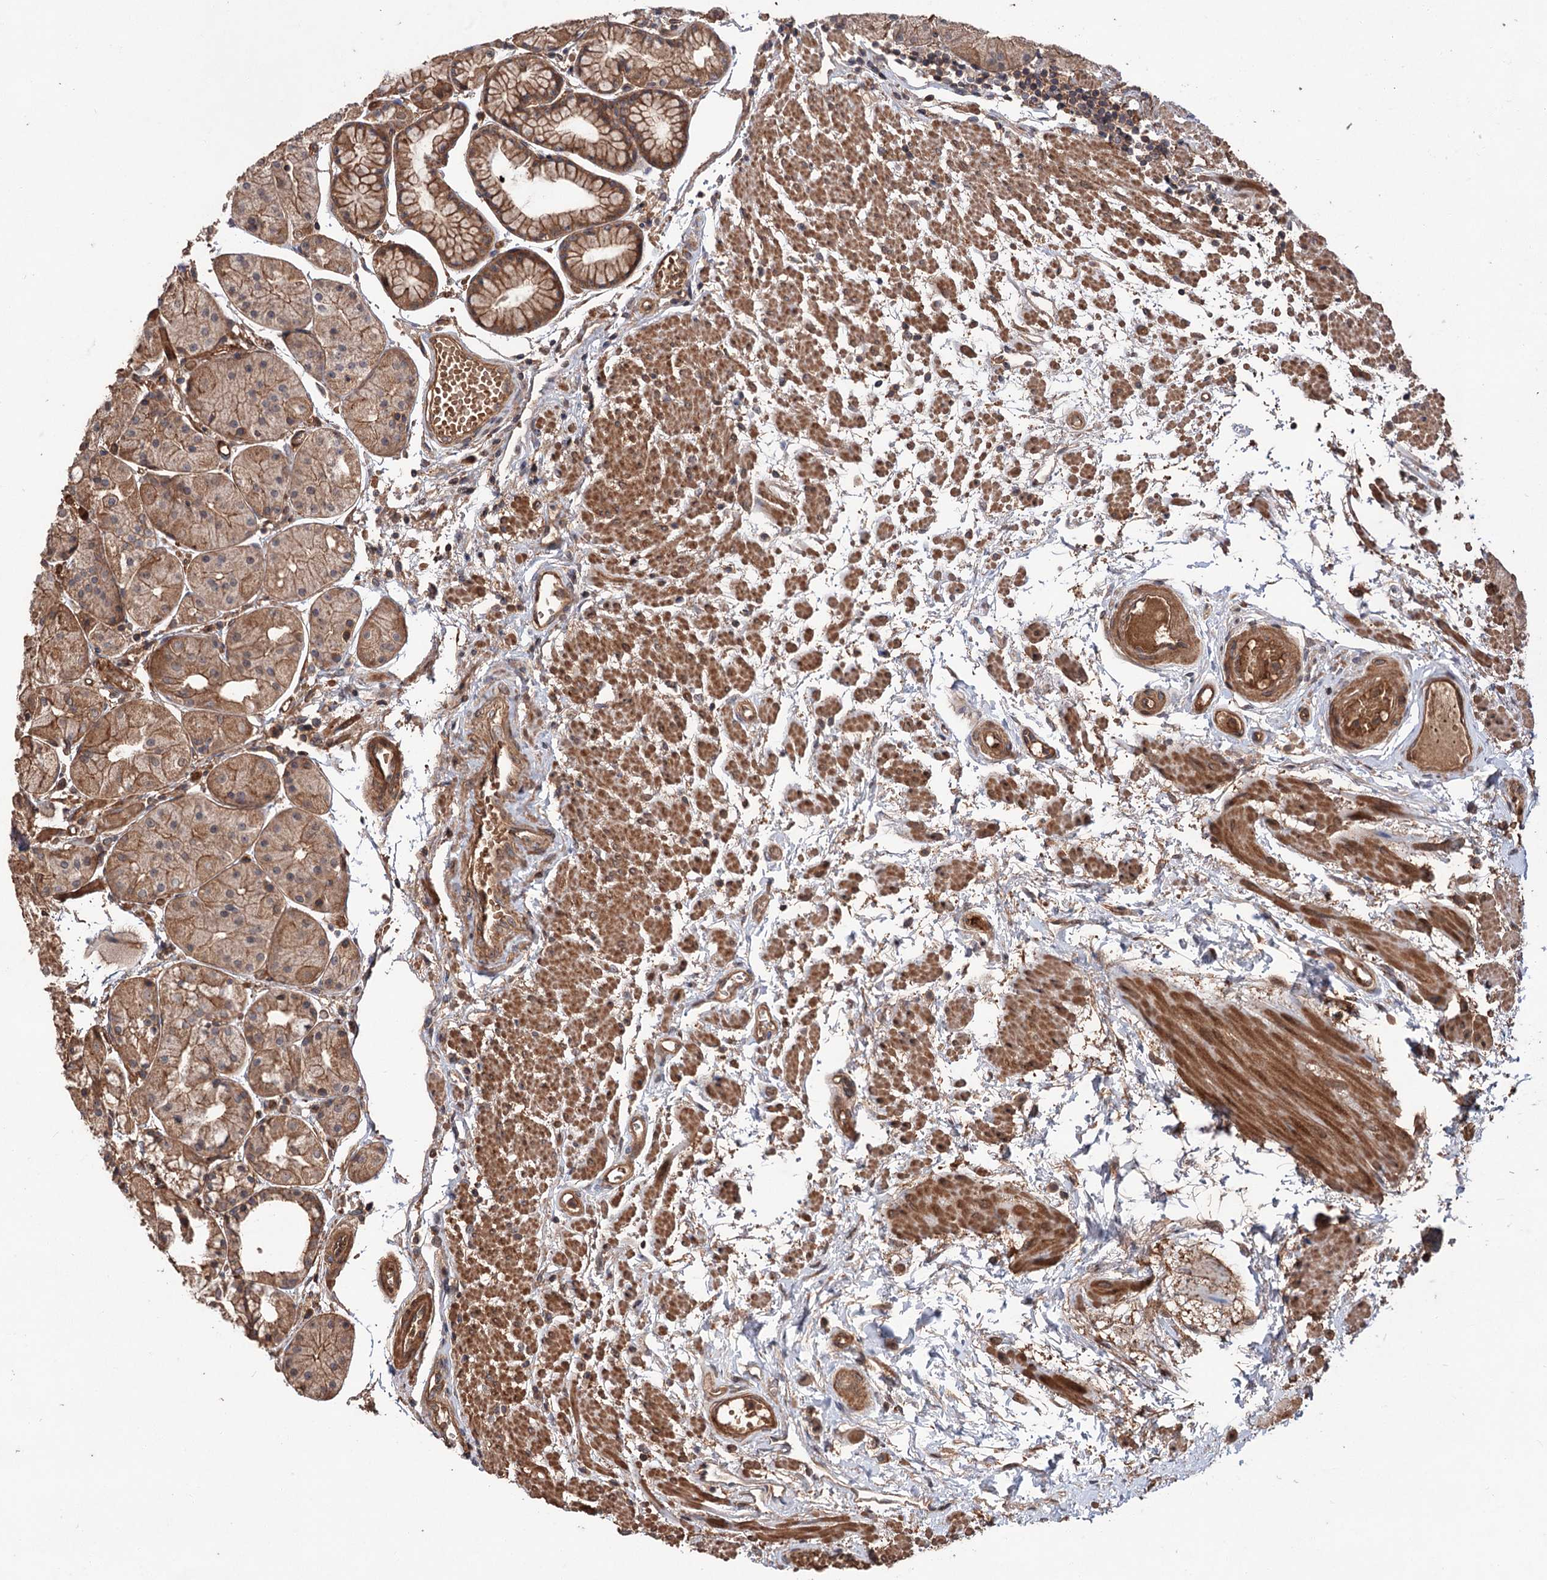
{"staining": {"intensity": "strong", "quantity": ">75%", "location": "cytoplasmic/membranous,nuclear"}, "tissue": "stomach", "cell_type": "Glandular cells", "image_type": "normal", "snomed": [{"axis": "morphology", "description": "Normal tissue, NOS"}, {"axis": "topography", "description": "Stomach, upper"}], "caption": "Stomach was stained to show a protein in brown. There is high levels of strong cytoplasmic/membranous,nuclear expression in approximately >75% of glandular cells.", "gene": "ADK", "patient": {"sex": "male", "age": 72}}